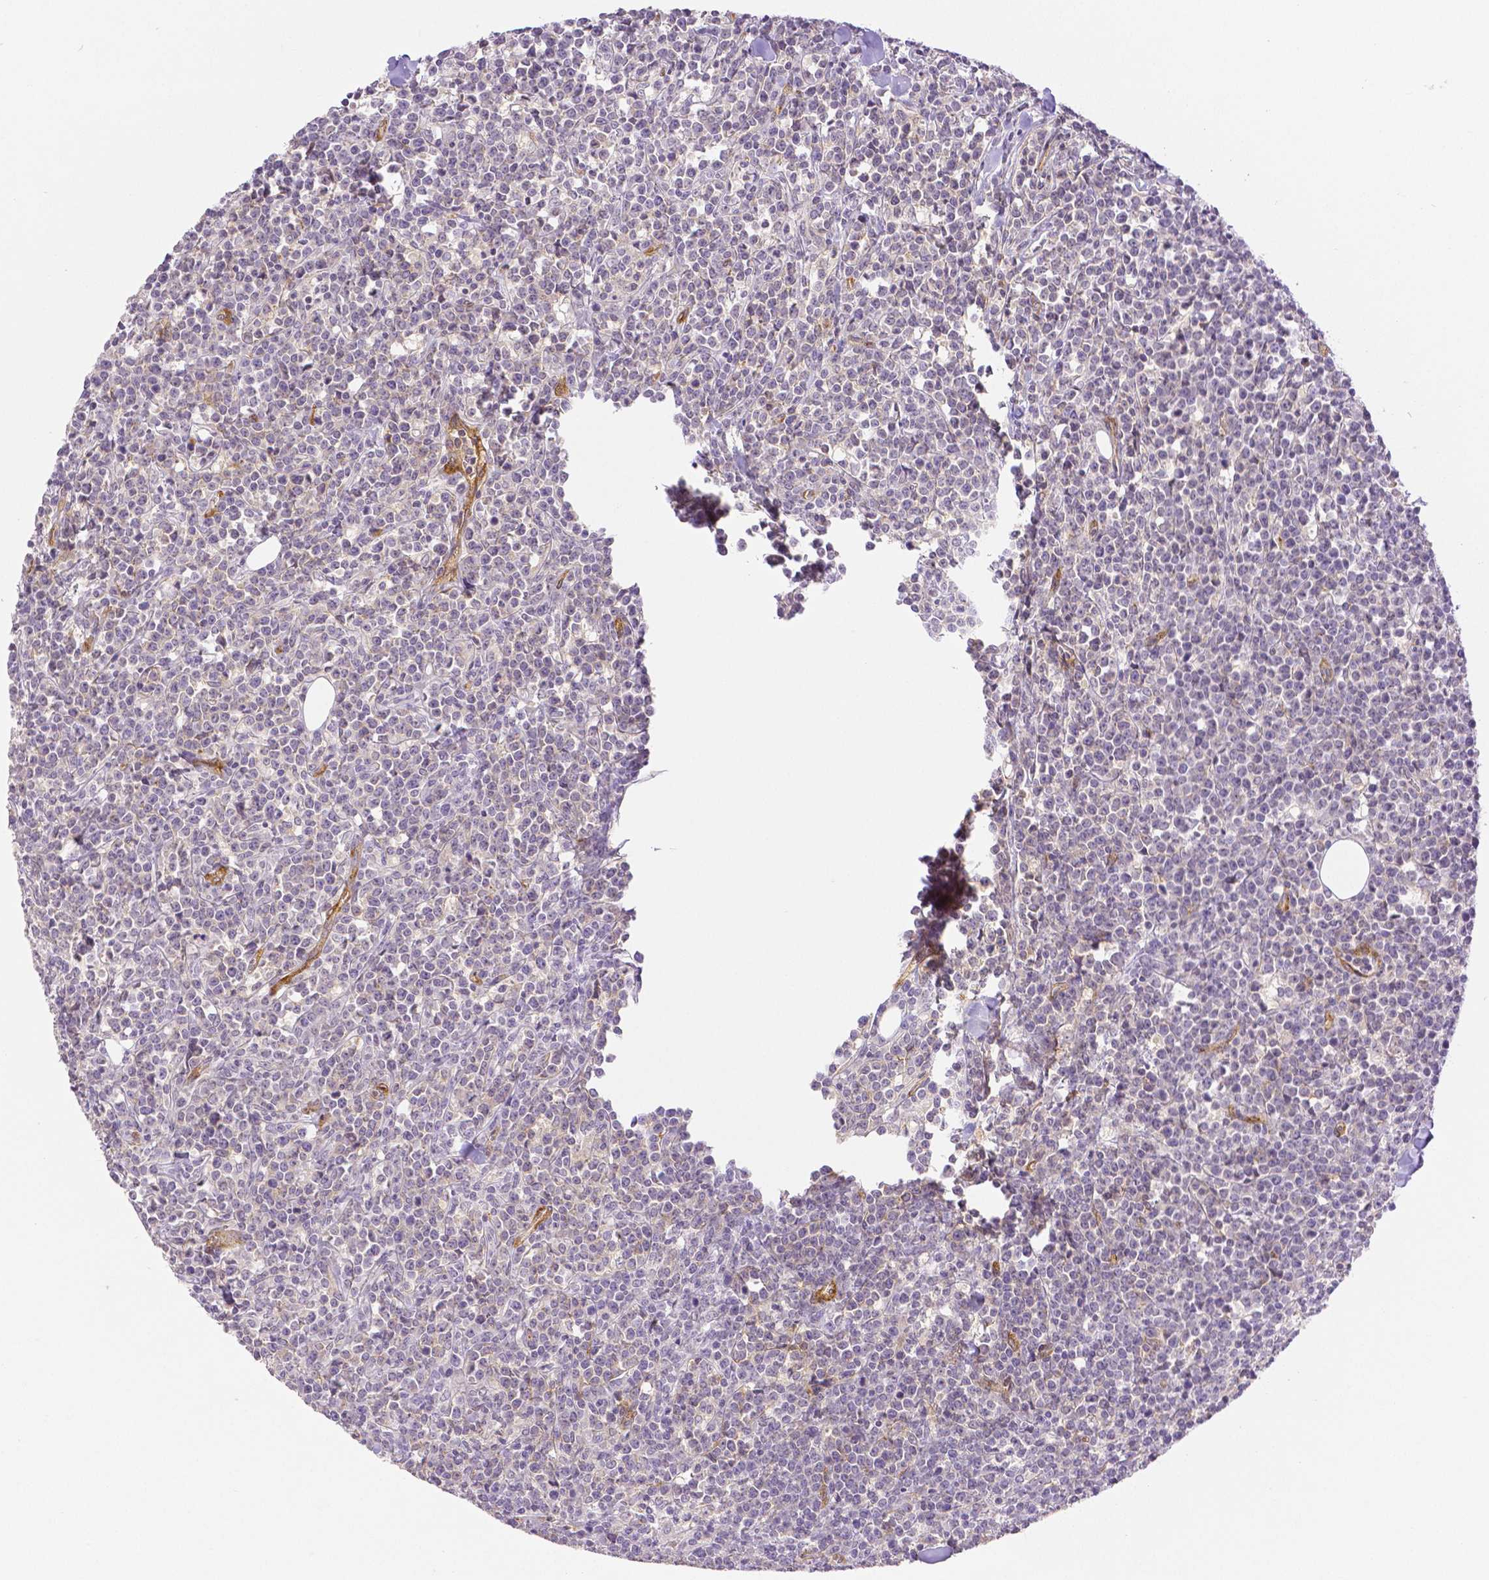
{"staining": {"intensity": "negative", "quantity": "none", "location": "none"}, "tissue": "lymphoma", "cell_type": "Tumor cells", "image_type": "cancer", "snomed": [{"axis": "morphology", "description": "Malignant lymphoma, non-Hodgkin's type, High grade"}, {"axis": "topography", "description": "Small intestine"}], "caption": "A micrograph of human lymphoma is negative for staining in tumor cells.", "gene": "THY1", "patient": {"sex": "female", "age": 56}}